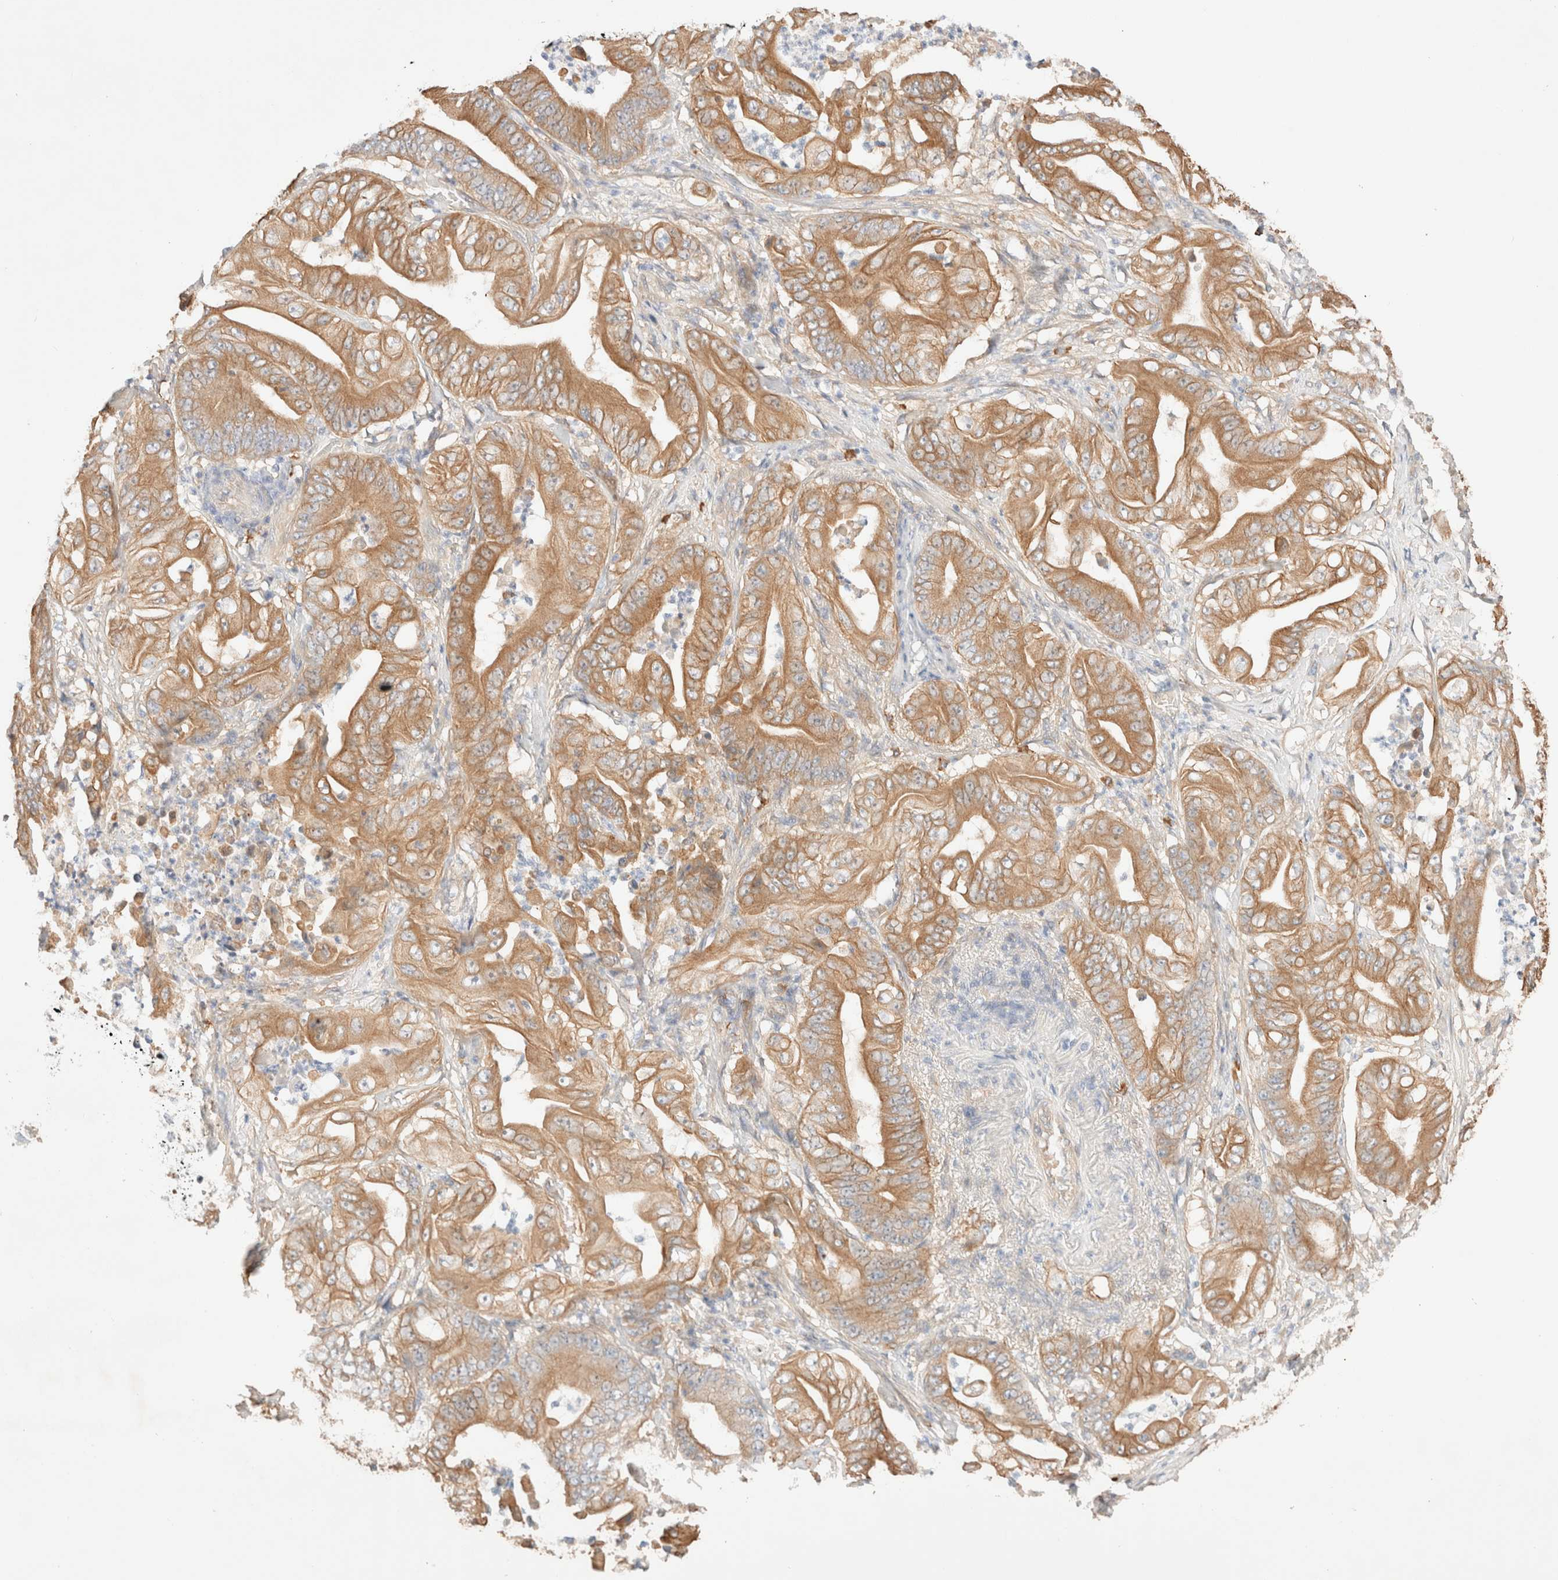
{"staining": {"intensity": "moderate", "quantity": ">75%", "location": "cytoplasmic/membranous"}, "tissue": "stomach cancer", "cell_type": "Tumor cells", "image_type": "cancer", "snomed": [{"axis": "morphology", "description": "Adenocarcinoma, NOS"}, {"axis": "topography", "description": "Stomach"}], "caption": "Brown immunohistochemical staining in human stomach adenocarcinoma demonstrates moderate cytoplasmic/membranous staining in about >75% of tumor cells.", "gene": "NIBAN2", "patient": {"sex": "female", "age": 73}}